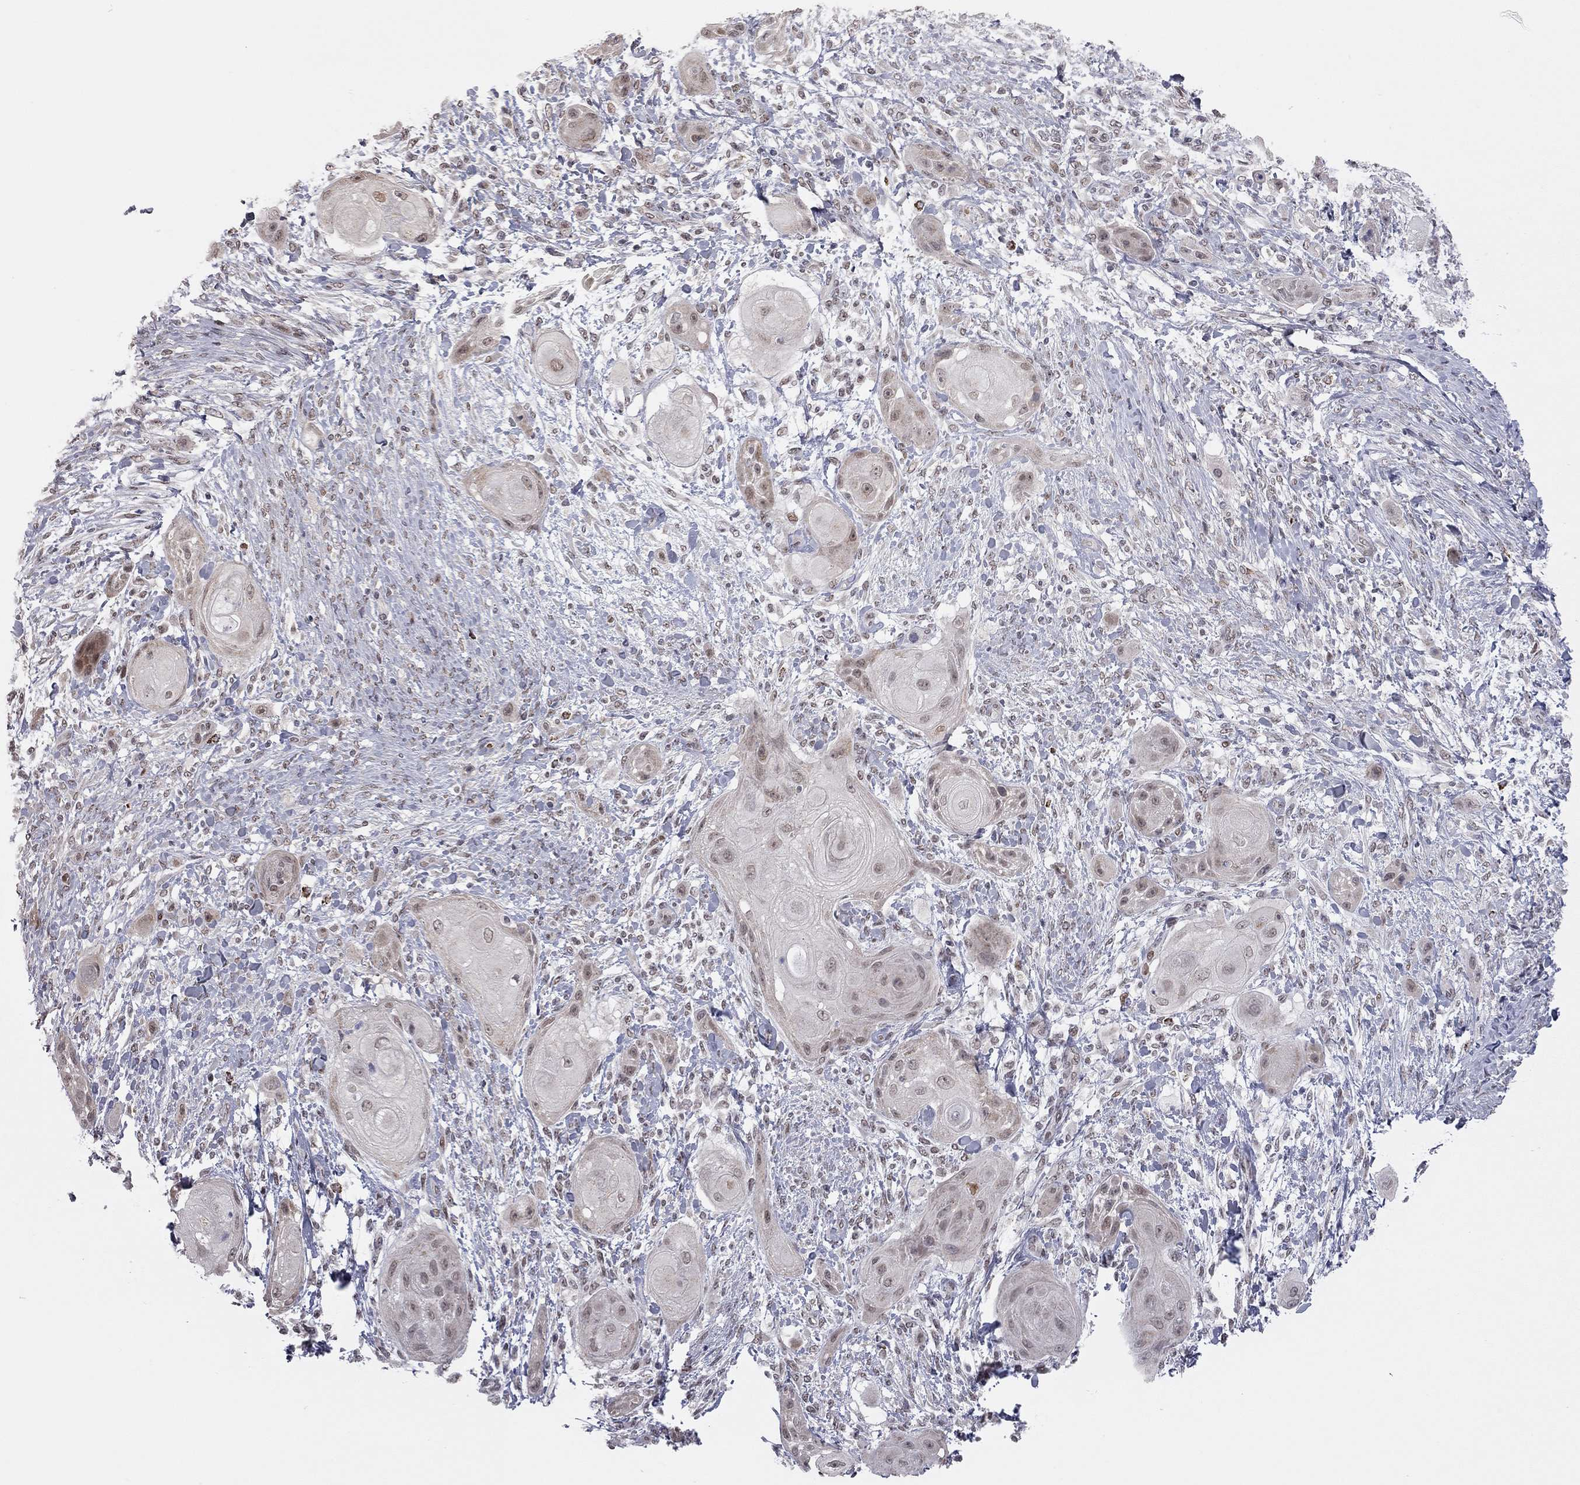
{"staining": {"intensity": "weak", "quantity": "<25%", "location": "nuclear"}, "tissue": "skin cancer", "cell_type": "Tumor cells", "image_type": "cancer", "snomed": [{"axis": "morphology", "description": "Squamous cell carcinoma, NOS"}, {"axis": "topography", "description": "Skin"}], "caption": "High power microscopy image of an IHC histopathology image of squamous cell carcinoma (skin), revealing no significant expression in tumor cells. The staining was performed using DAB to visualize the protein expression in brown, while the nuclei were stained in blue with hematoxylin (Magnification: 20x).", "gene": "MC3R", "patient": {"sex": "male", "age": 62}}